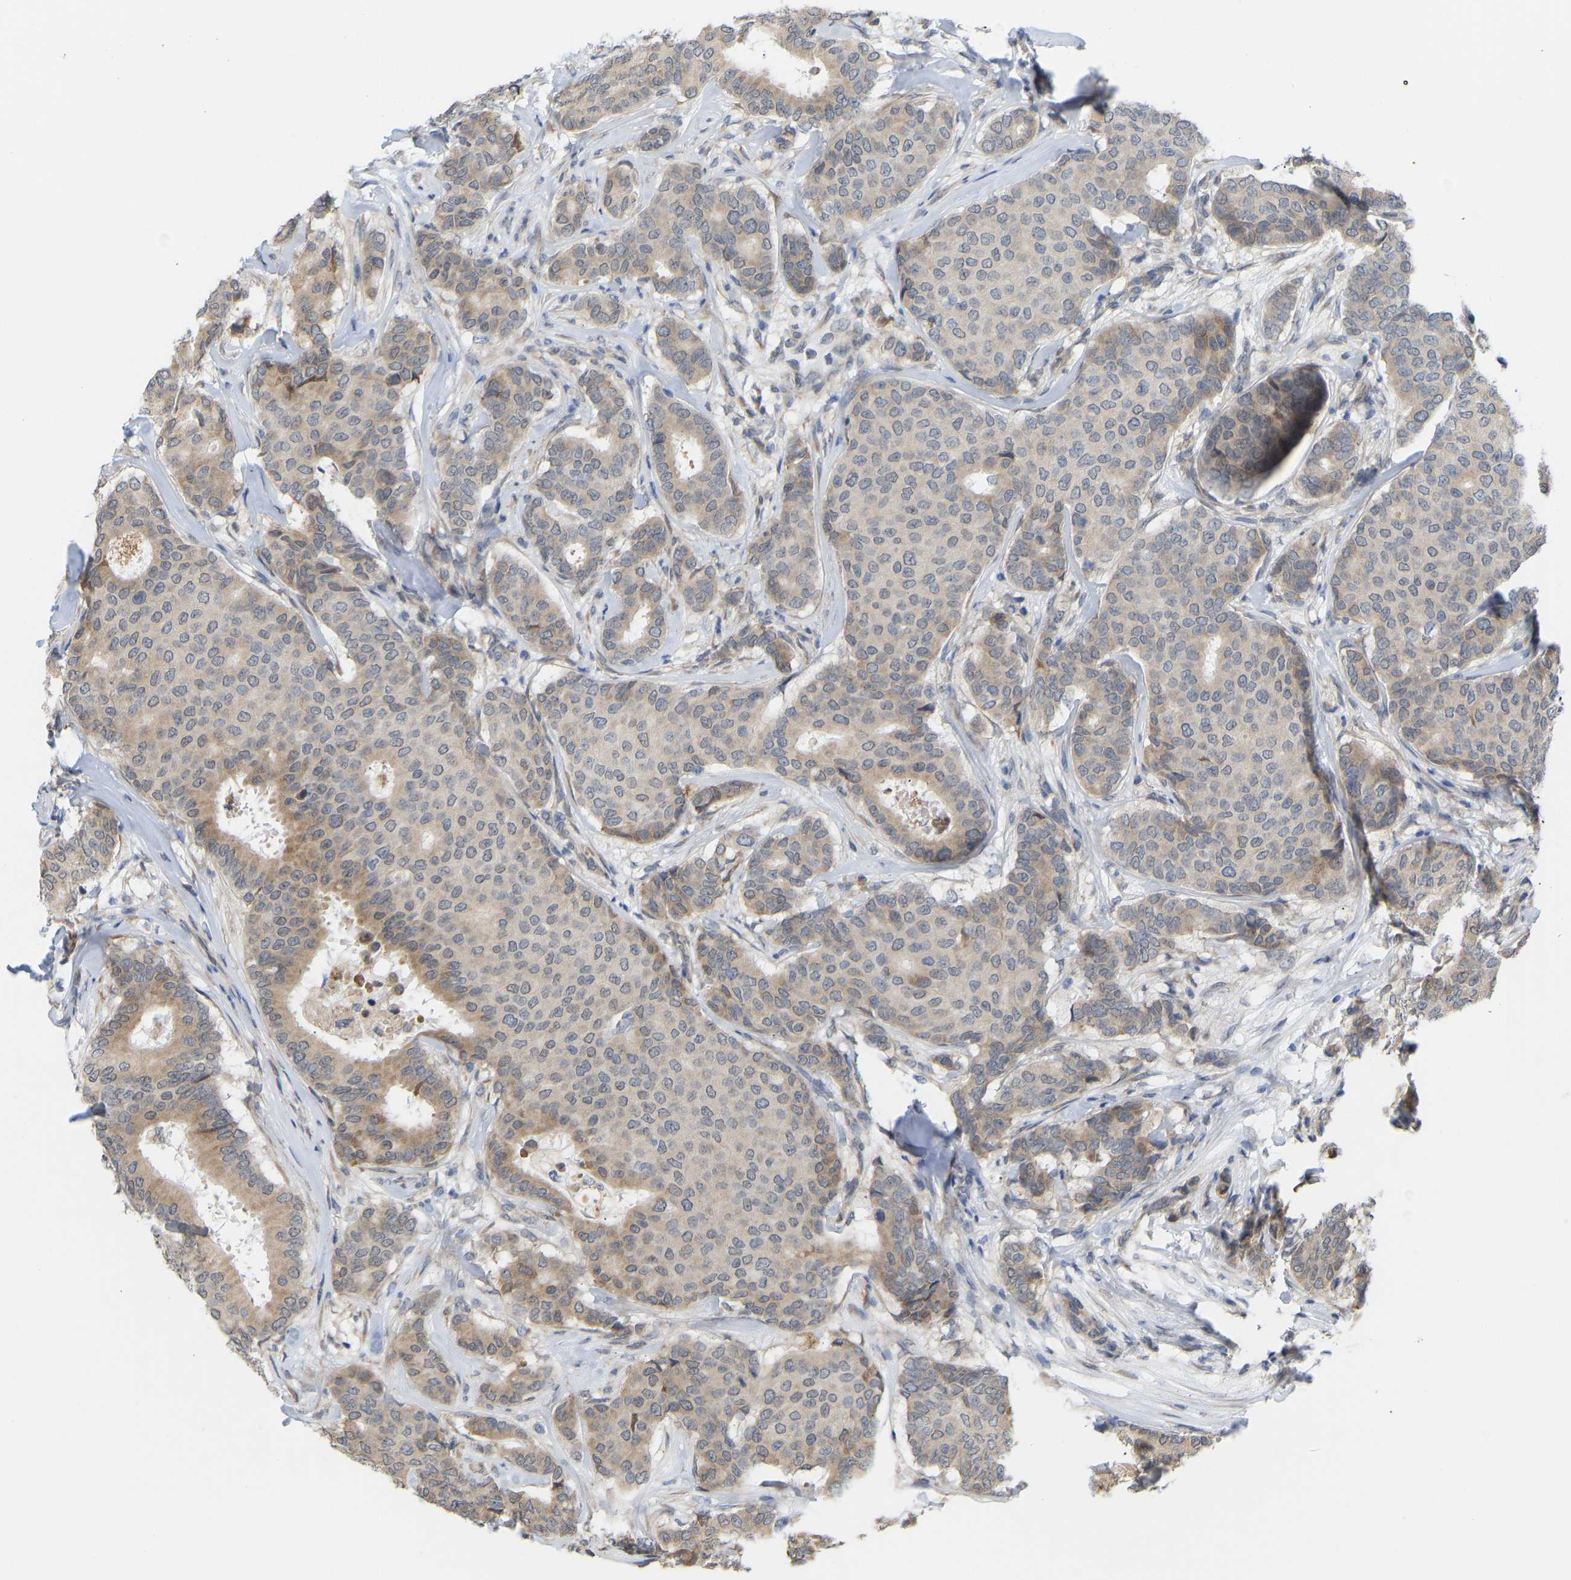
{"staining": {"intensity": "weak", "quantity": ">75%", "location": "cytoplasmic/membranous"}, "tissue": "breast cancer", "cell_type": "Tumor cells", "image_type": "cancer", "snomed": [{"axis": "morphology", "description": "Duct carcinoma"}, {"axis": "topography", "description": "Breast"}], "caption": "DAB immunohistochemical staining of human invasive ductal carcinoma (breast) reveals weak cytoplasmic/membranous protein staining in approximately >75% of tumor cells.", "gene": "BEND3", "patient": {"sex": "female", "age": 75}}